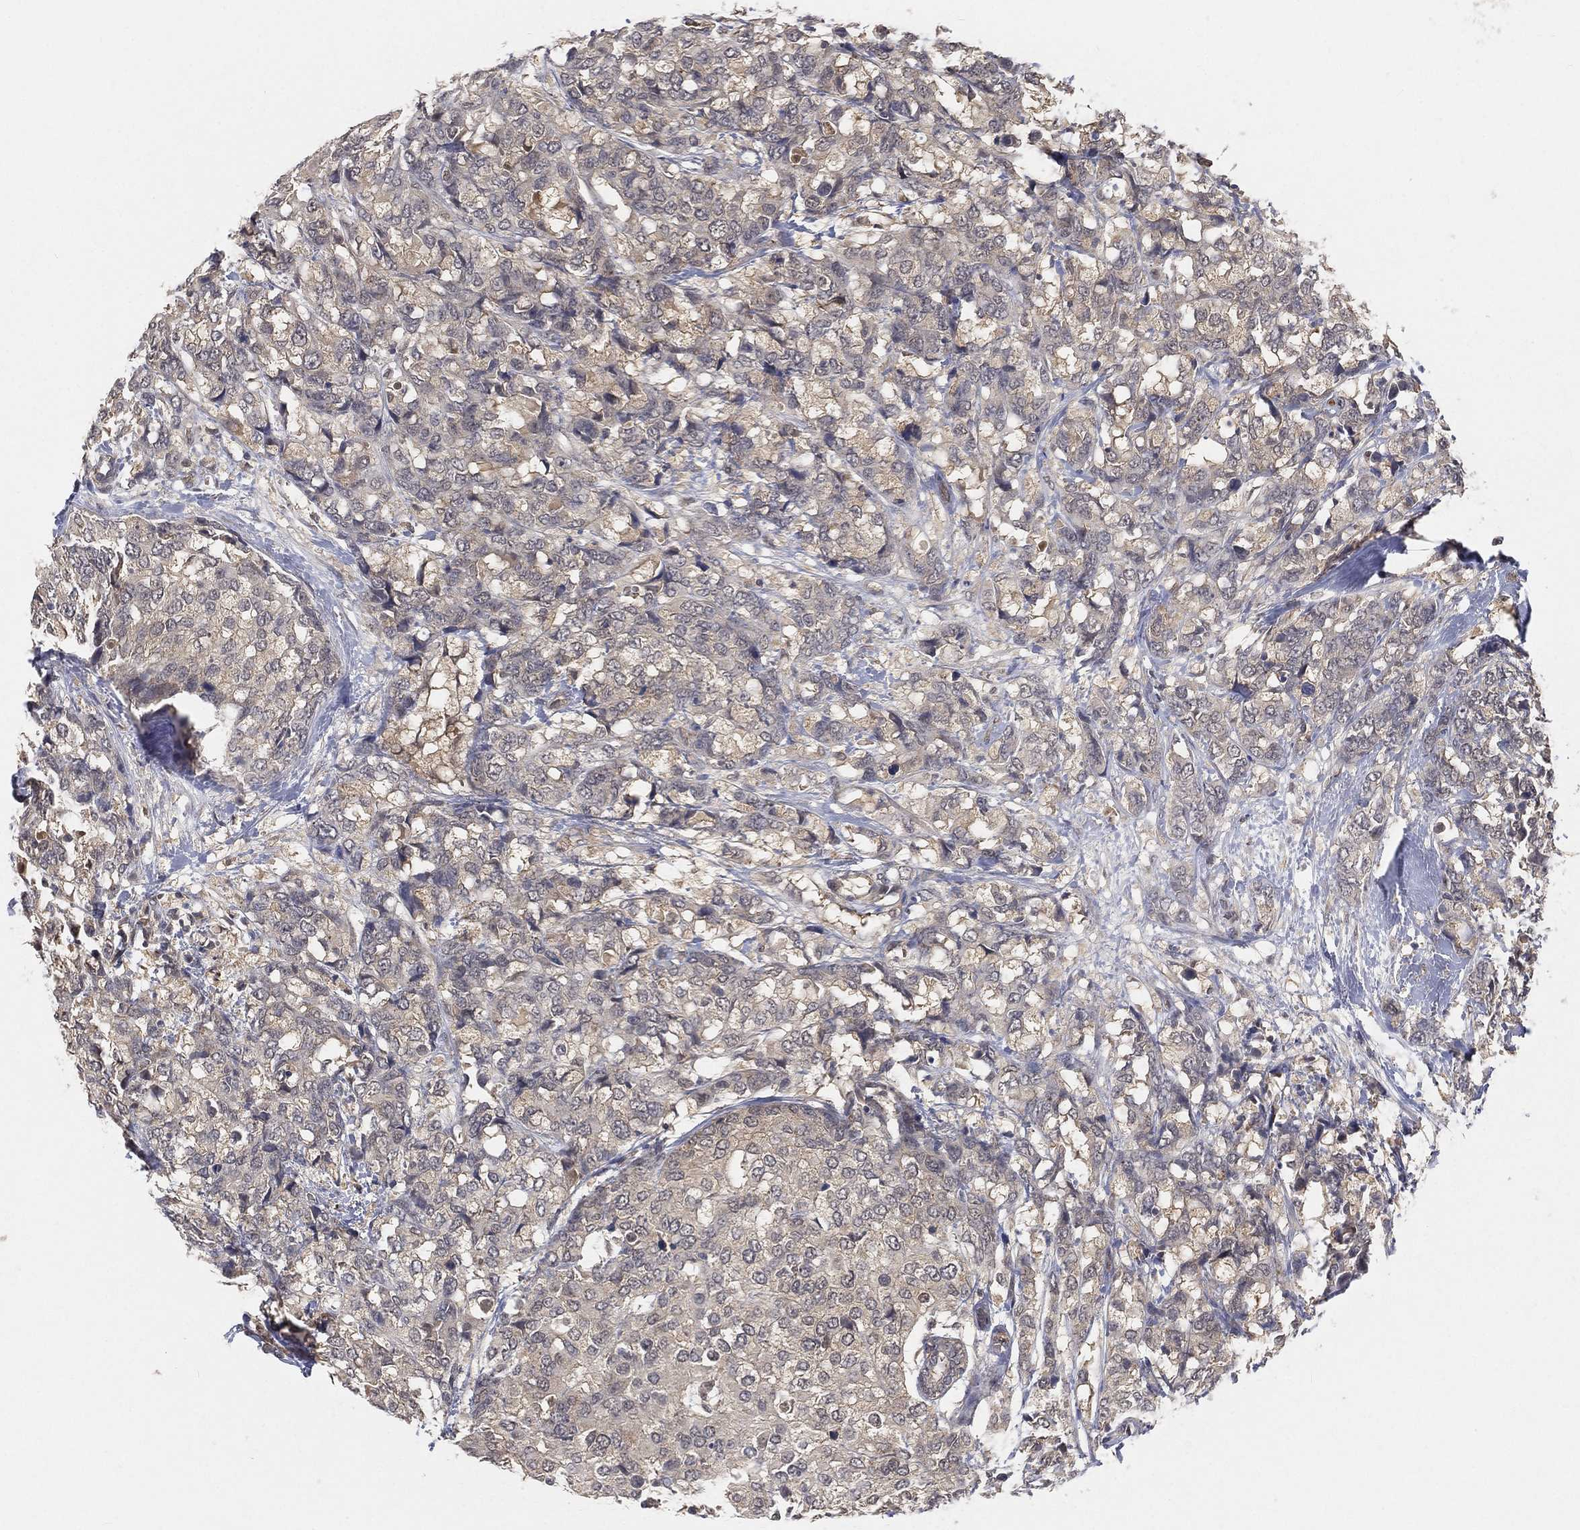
{"staining": {"intensity": "negative", "quantity": "none", "location": "none"}, "tissue": "breast cancer", "cell_type": "Tumor cells", "image_type": "cancer", "snomed": [{"axis": "morphology", "description": "Lobular carcinoma"}, {"axis": "topography", "description": "Breast"}], "caption": "Tumor cells are negative for brown protein staining in breast cancer.", "gene": "MAPK1", "patient": {"sex": "female", "age": 59}}